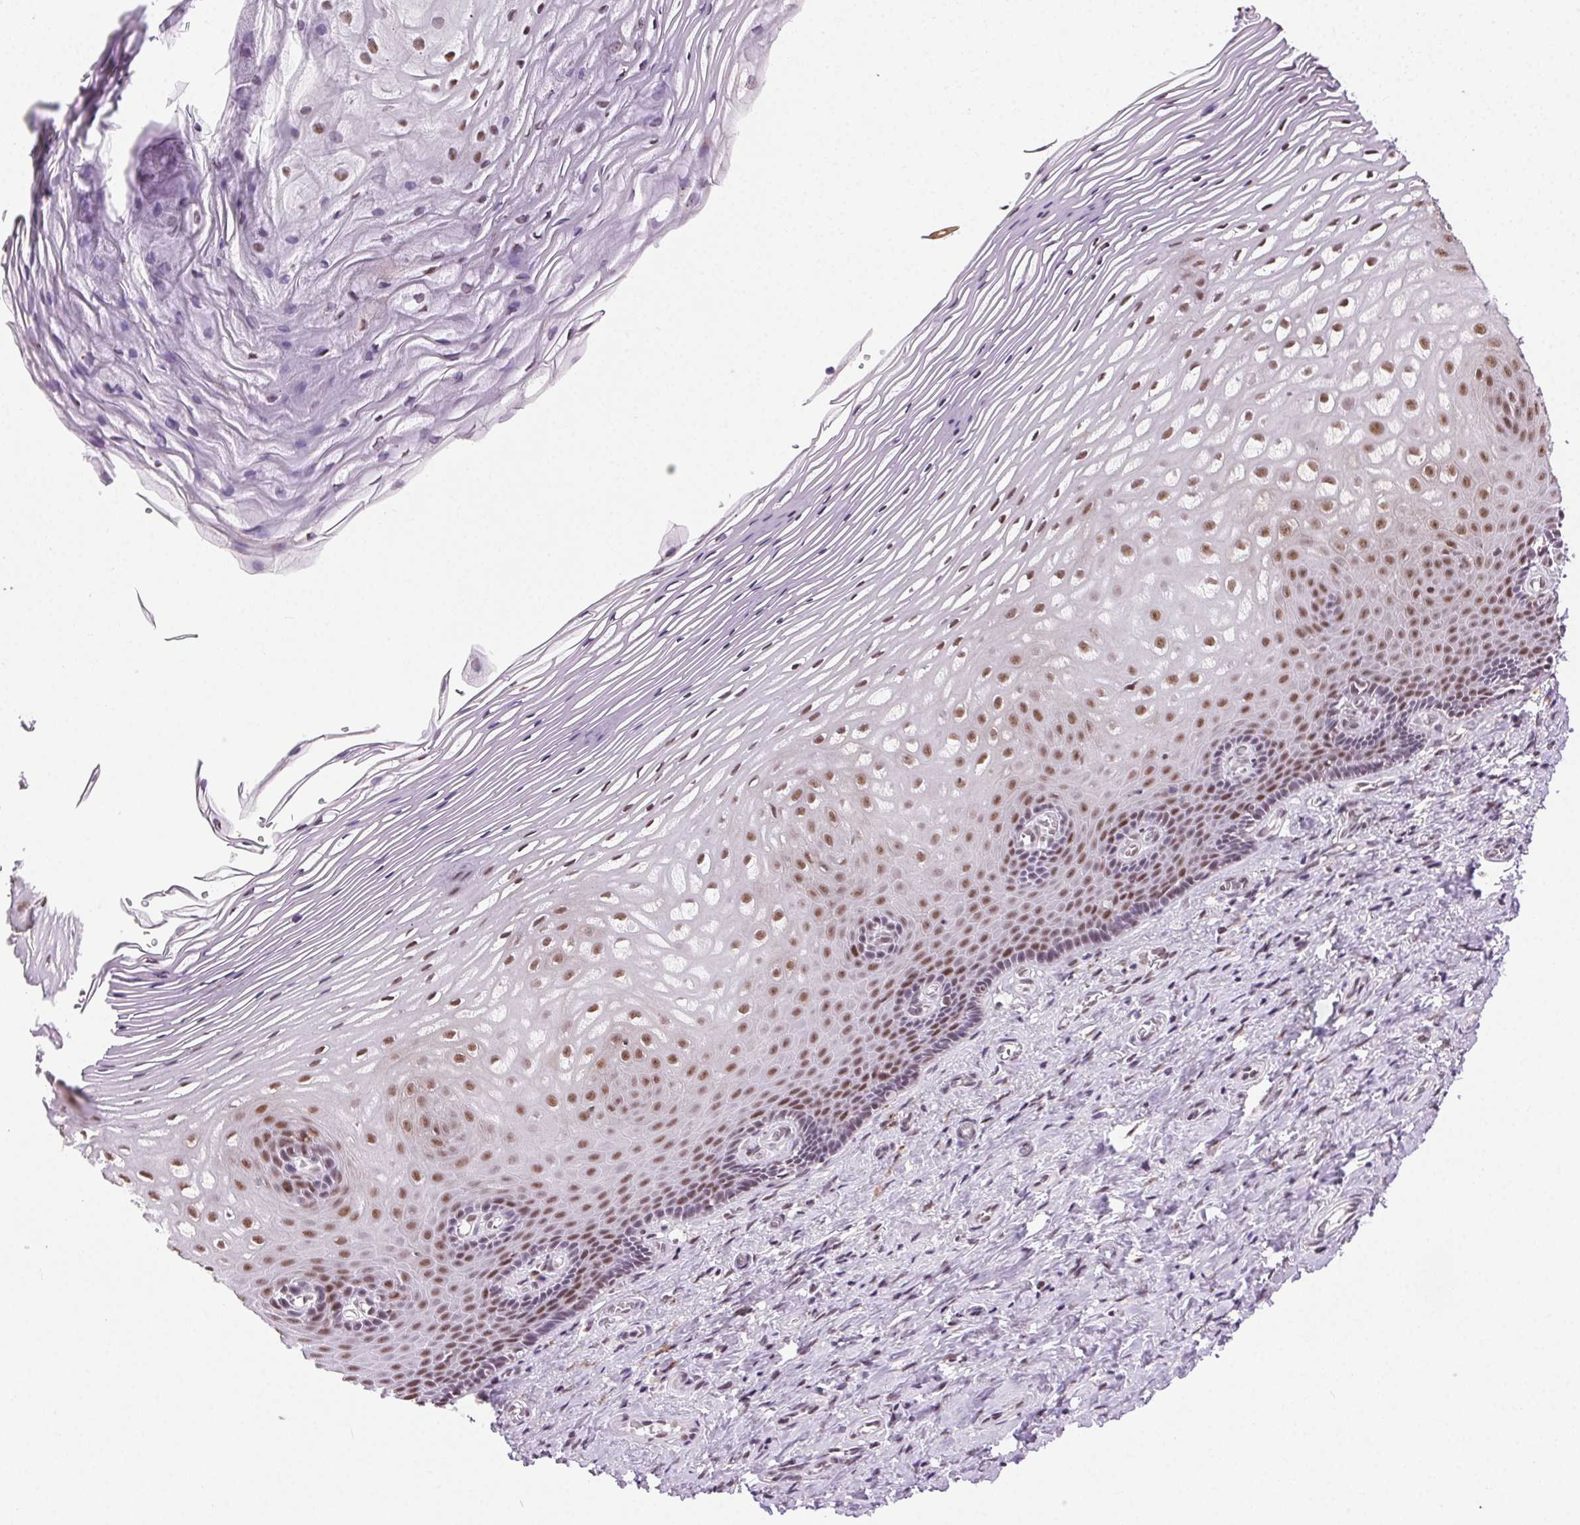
{"staining": {"intensity": "moderate", "quantity": ">75%", "location": "nuclear"}, "tissue": "vagina", "cell_type": "Squamous epithelial cells", "image_type": "normal", "snomed": [{"axis": "morphology", "description": "Normal tissue, NOS"}, {"axis": "topography", "description": "Vagina"}], "caption": "Immunohistochemical staining of unremarkable vagina reveals >75% levels of moderate nuclear protein staining in approximately >75% of squamous epithelial cells.", "gene": "TRA2B", "patient": {"sex": "female", "age": 83}}